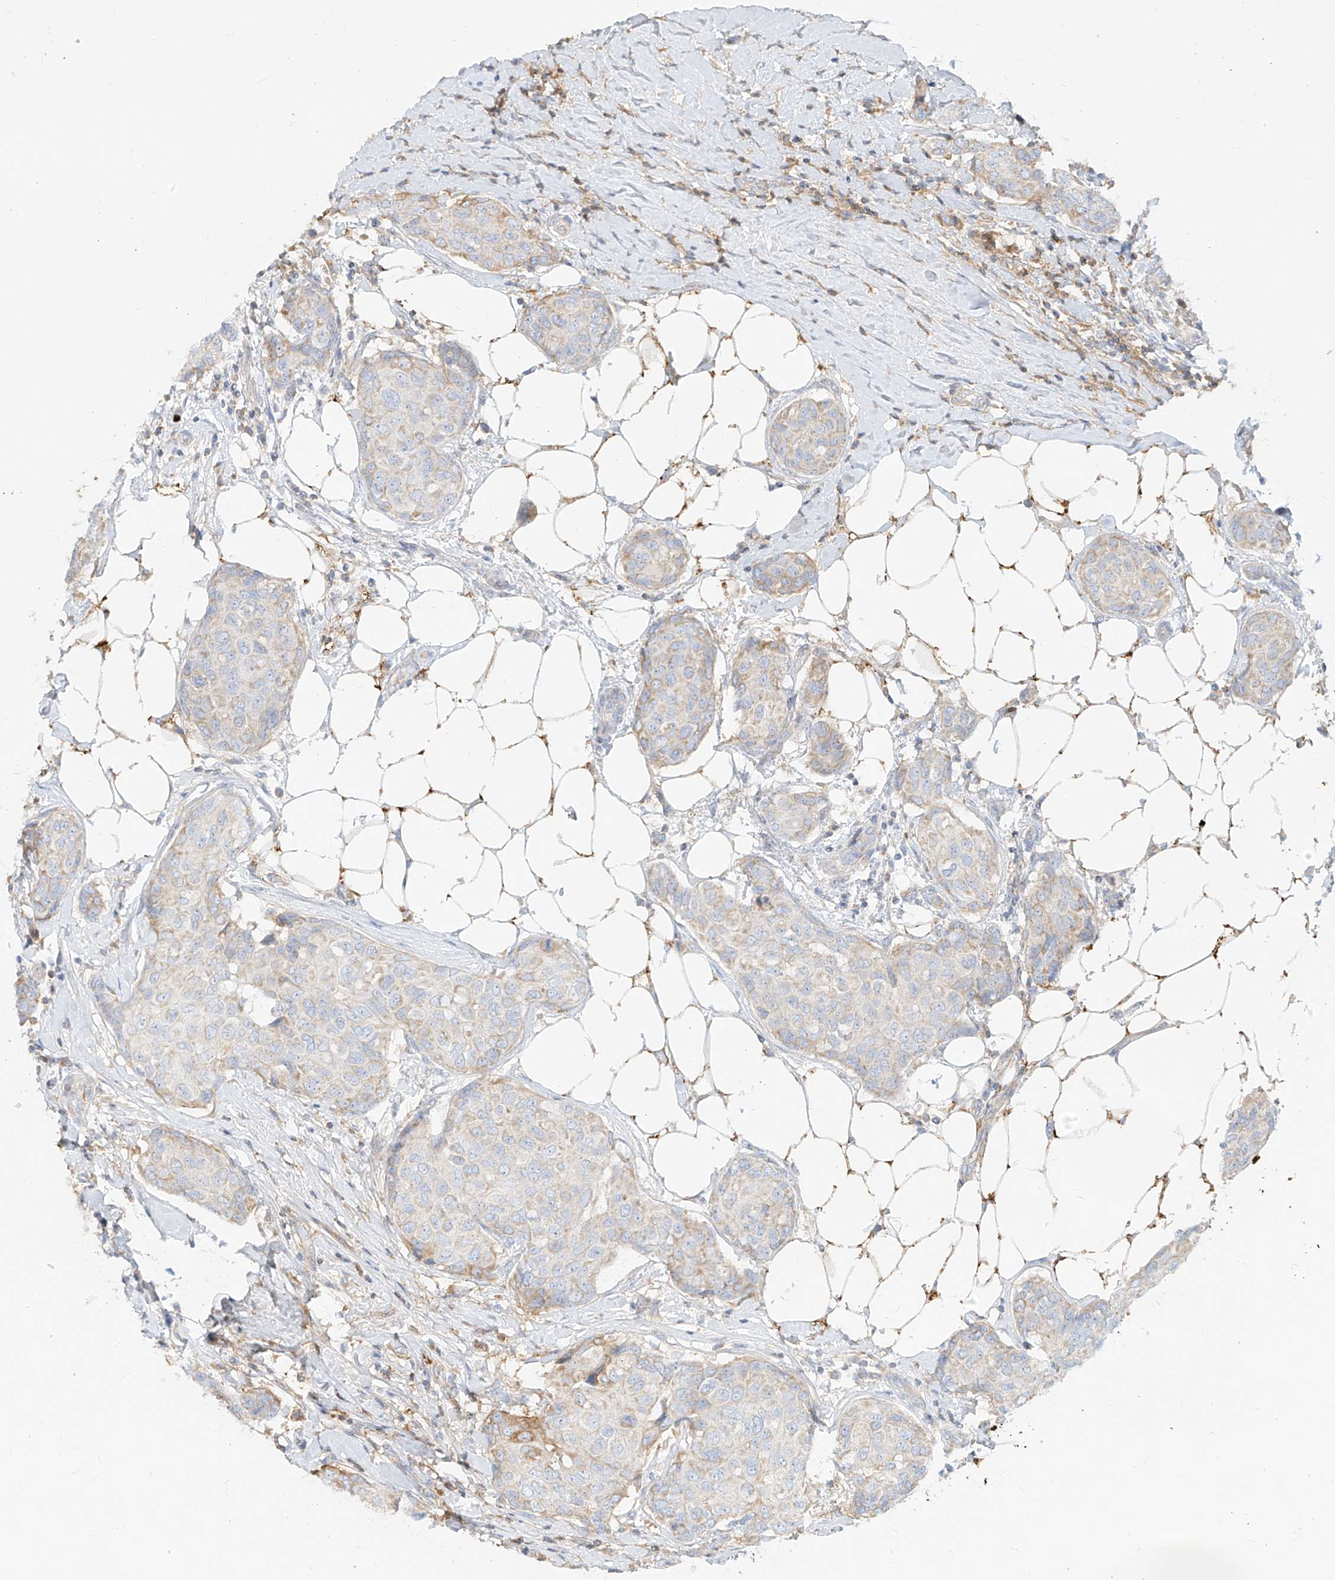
{"staining": {"intensity": "weak", "quantity": "<25%", "location": "cytoplasmic/membranous"}, "tissue": "breast cancer", "cell_type": "Tumor cells", "image_type": "cancer", "snomed": [{"axis": "morphology", "description": "Duct carcinoma"}, {"axis": "topography", "description": "Breast"}], "caption": "A high-resolution micrograph shows IHC staining of breast cancer, which exhibits no significant expression in tumor cells.", "gene": "OCSTAMP", "patient": {"sex": "female", "age": 80}}